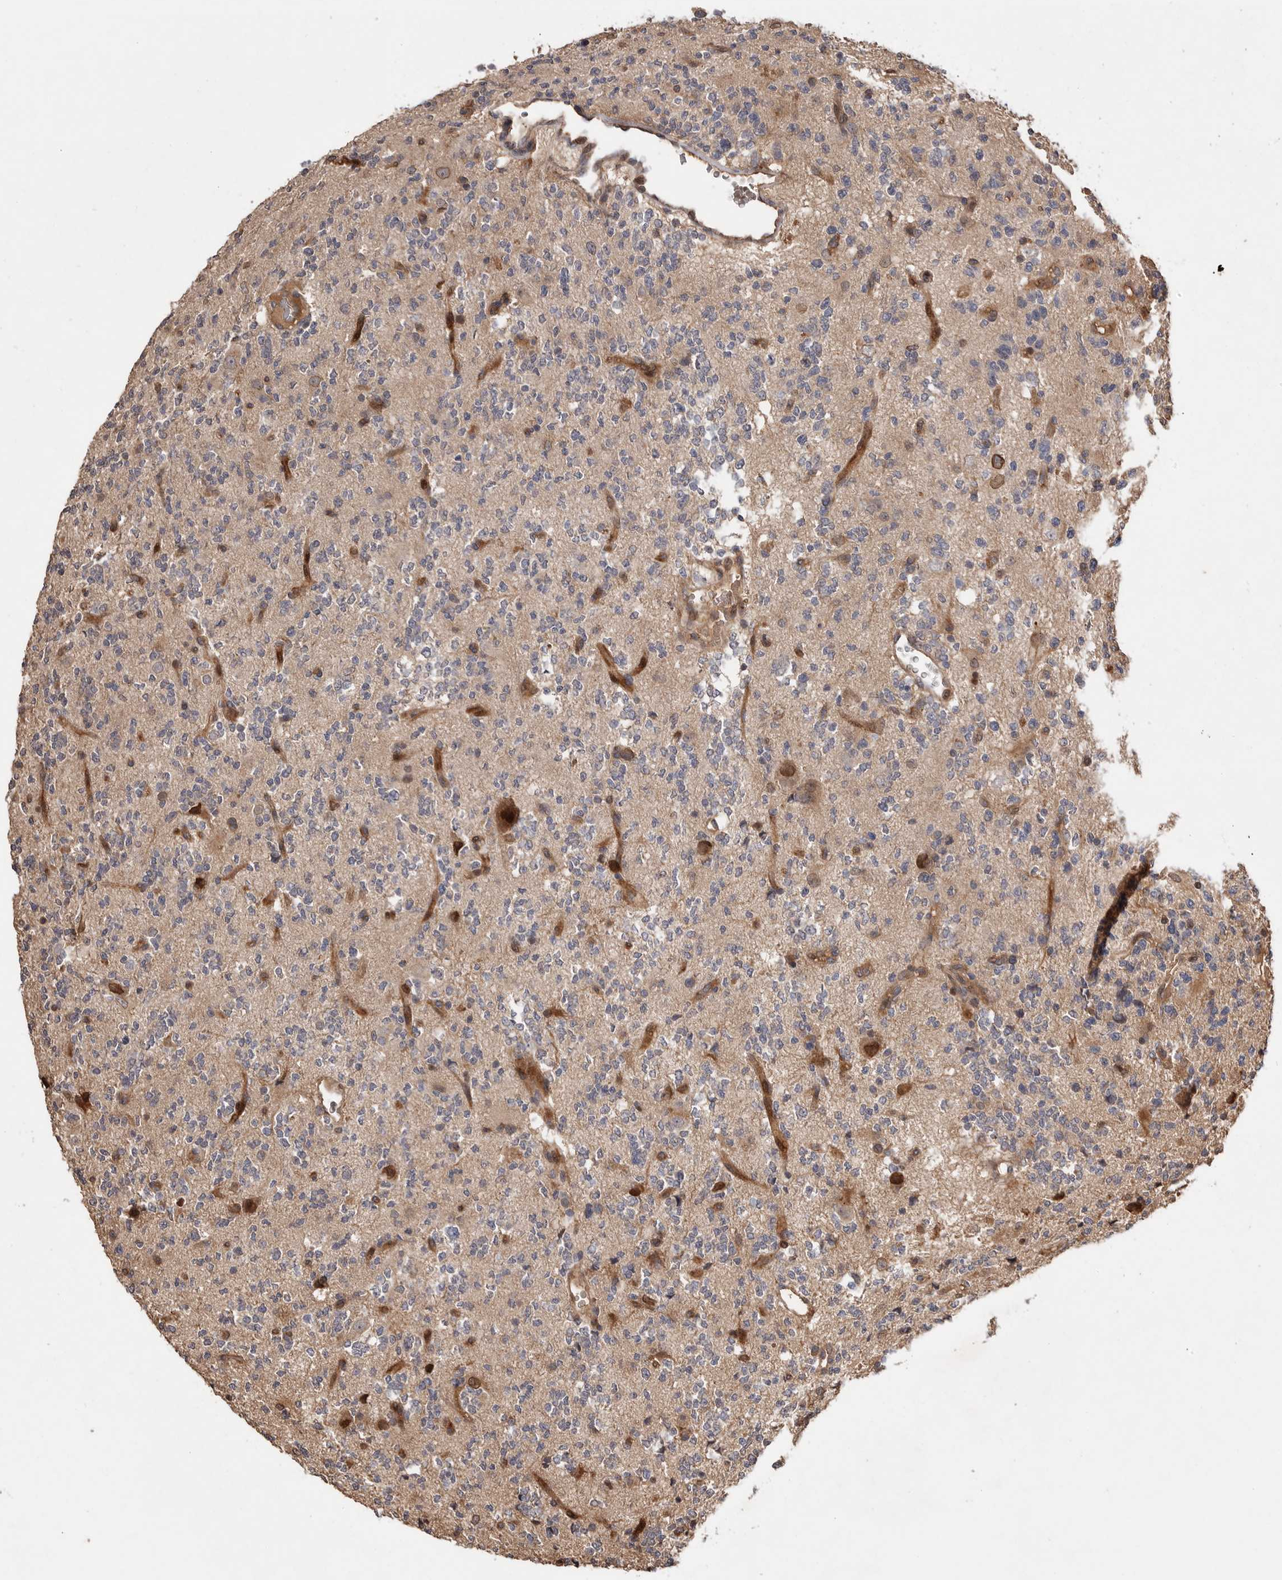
{"staining": {"intensity": "negative", "quantity": "none", "location": "none"}, "tissue": "glioma", "cell_type": "Tumor cells", "image_type": "cancer", "snomed": [{"axis": "morphology", "description": "Glioma, malignant, High grade"}, {"axis": "topography", "description": "Brain"}], "caption": "Human malignant high-grade glioma stained for a protein using immunohistochemistry (IHC) displays no expression in tumor cells.", "gene": "VN1R4", "patient": {"sex": "female", "age": 62}}